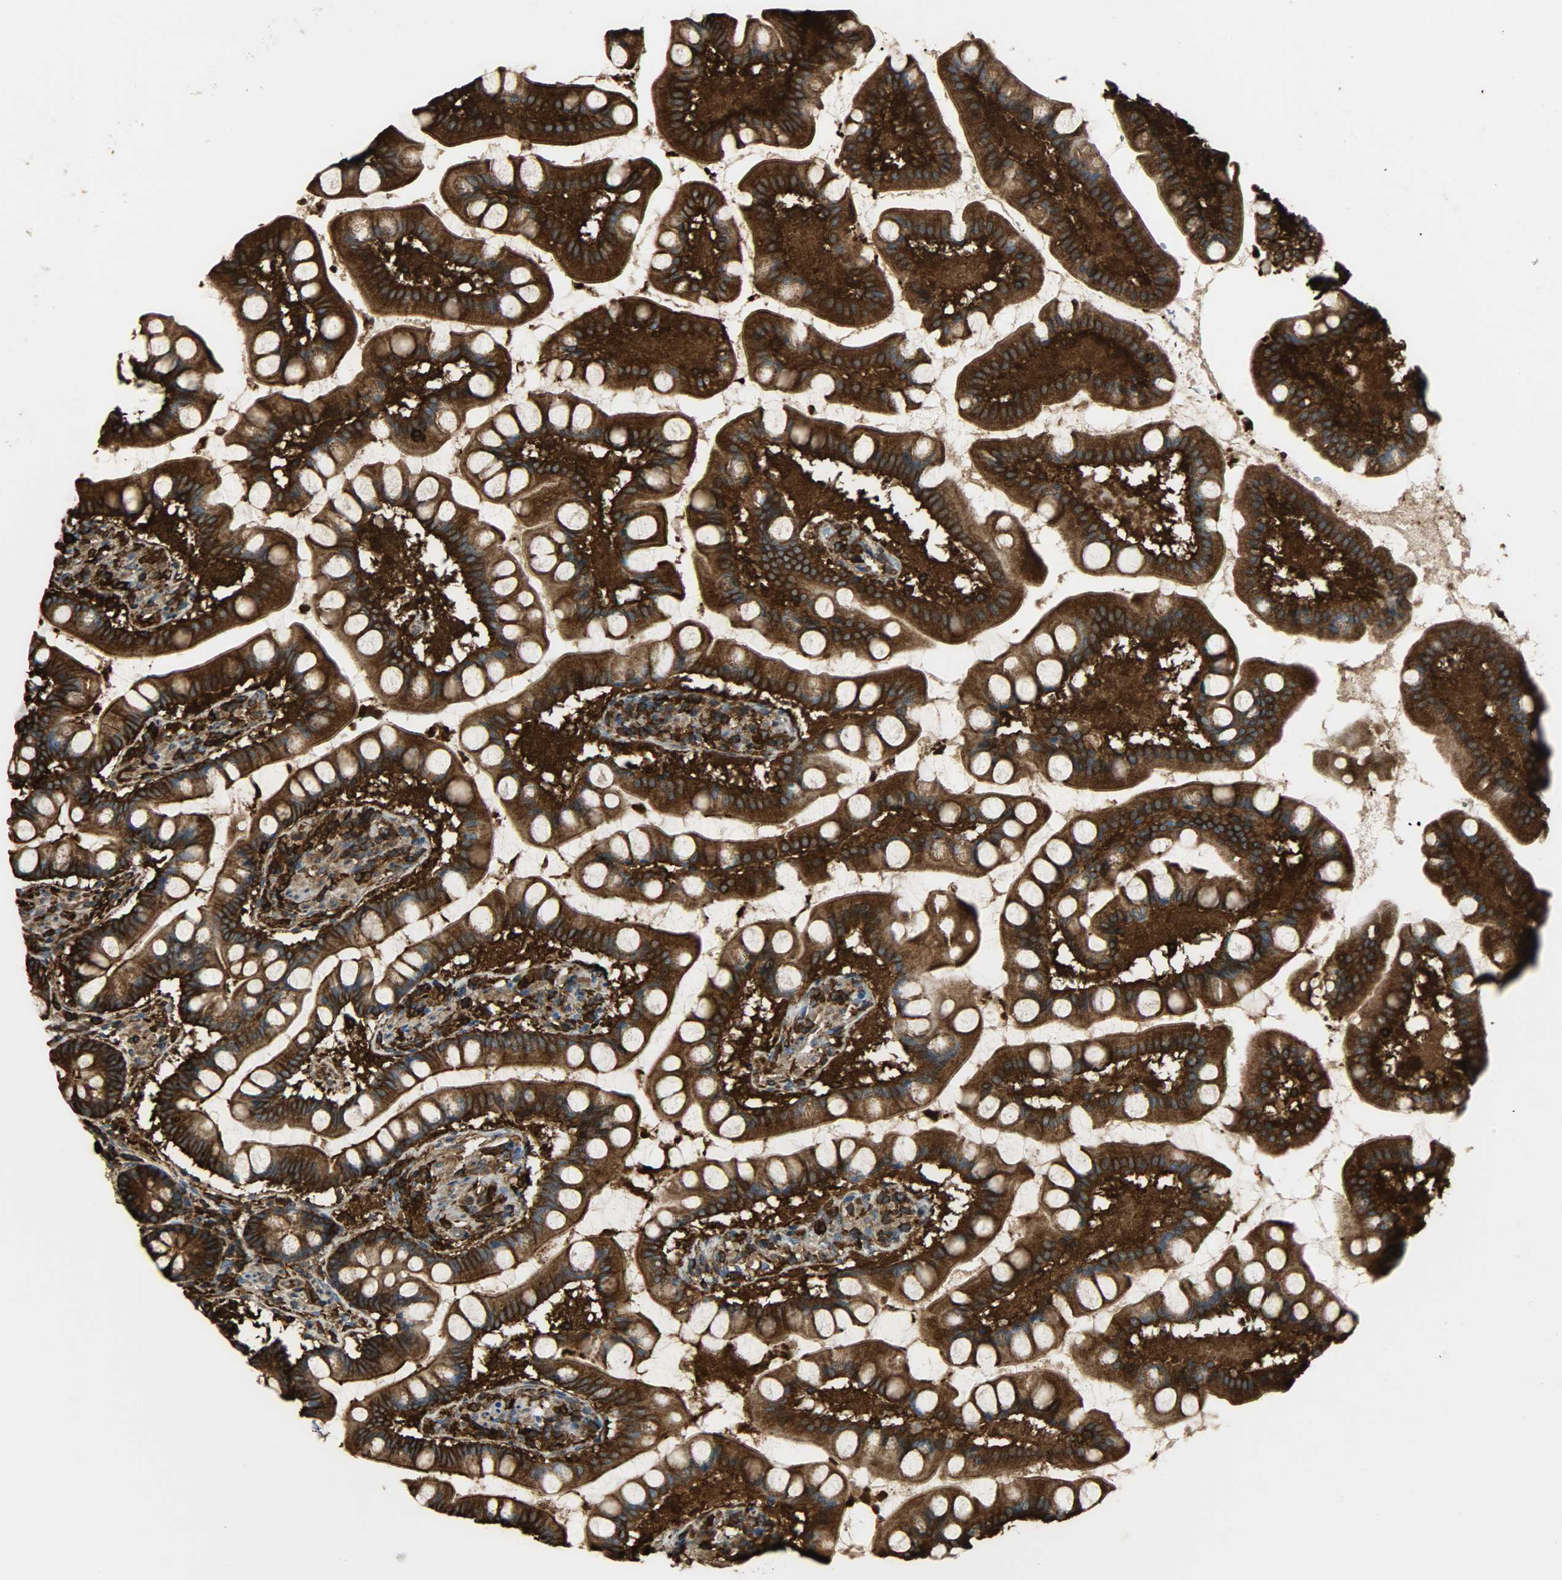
{"staining": {"intensity": "strong", "quantity": ">75%", "location": "cytoplasmic/membranous"}, "tissue": "small intestine", "cell_type": "Glandular cells", "image_type": "normal", "snomed": [{"axis": "morphology", "description": "Normal tissue, NOS"}, {"axis": "topography", "description": "Small intestine"}], "caption": "A brown stain labels strong cytoplasmic/membranous positivity of a protein in glandular cells of normal human small intestine. The staining is performed using DAB brown chromogen to label protein expression. The nuclei are counter-stained blue using hematoxylin.", "gene": "VASP", "patient": {"sex": "male", "age": 41}}